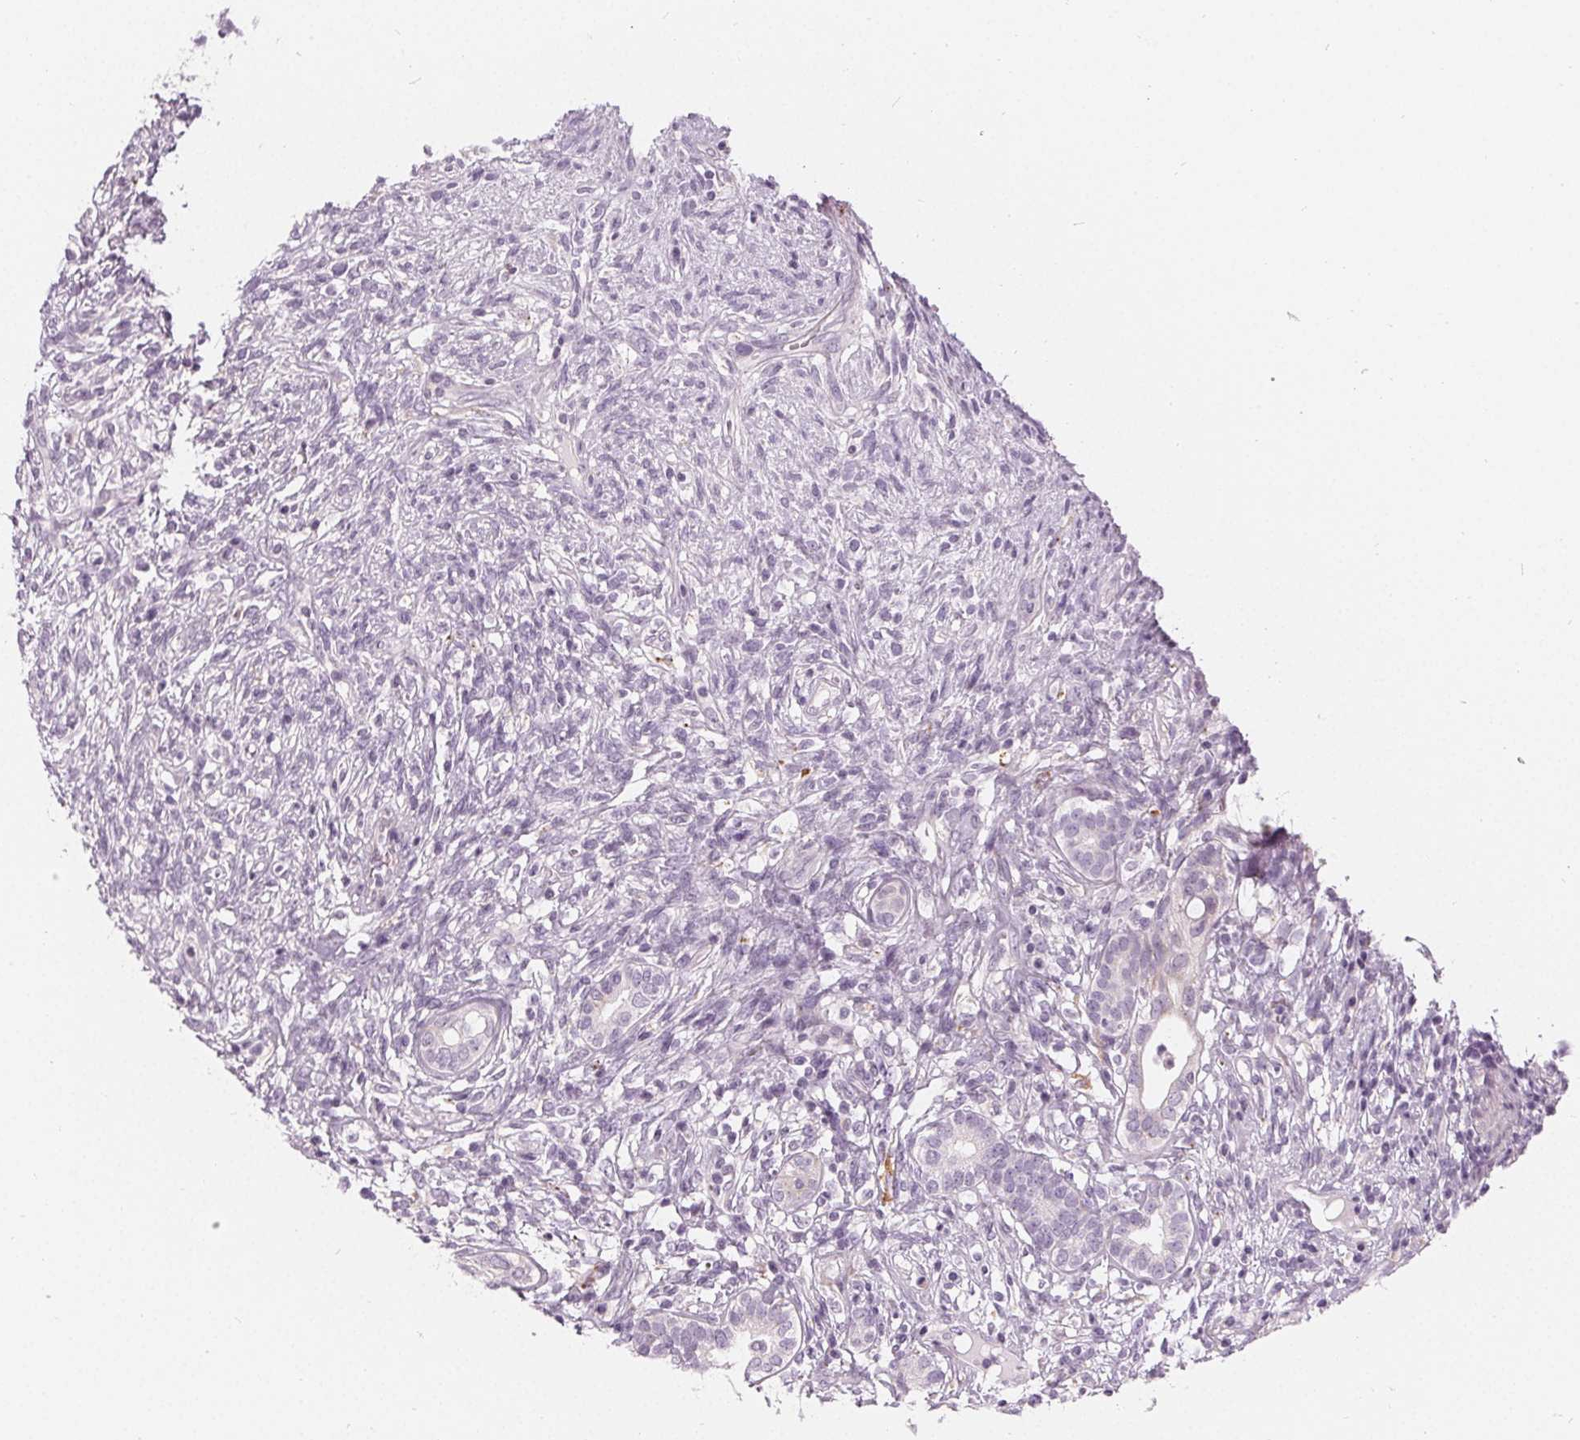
{"staining": {"intensity": "negative", "quantity": "none", "location": "none"}, "tissue": "testis cancer", "cell_type": "Tumor cells", "image_type": "cancer", "snomed": [{"axis": "morphology", "description": "Seminoma, NOS"}, {"axis": "morphology", "description": "Carcinoma, Embryonal, NOS"}, {"axis": "topography", "description": "Testis"}], "caption": "An image of human testis cancer (embryonal carcinoma) is negative for staining in tumor cells.", "gene": "HOPX", "patient": {"sex": "male", "age": 41}}